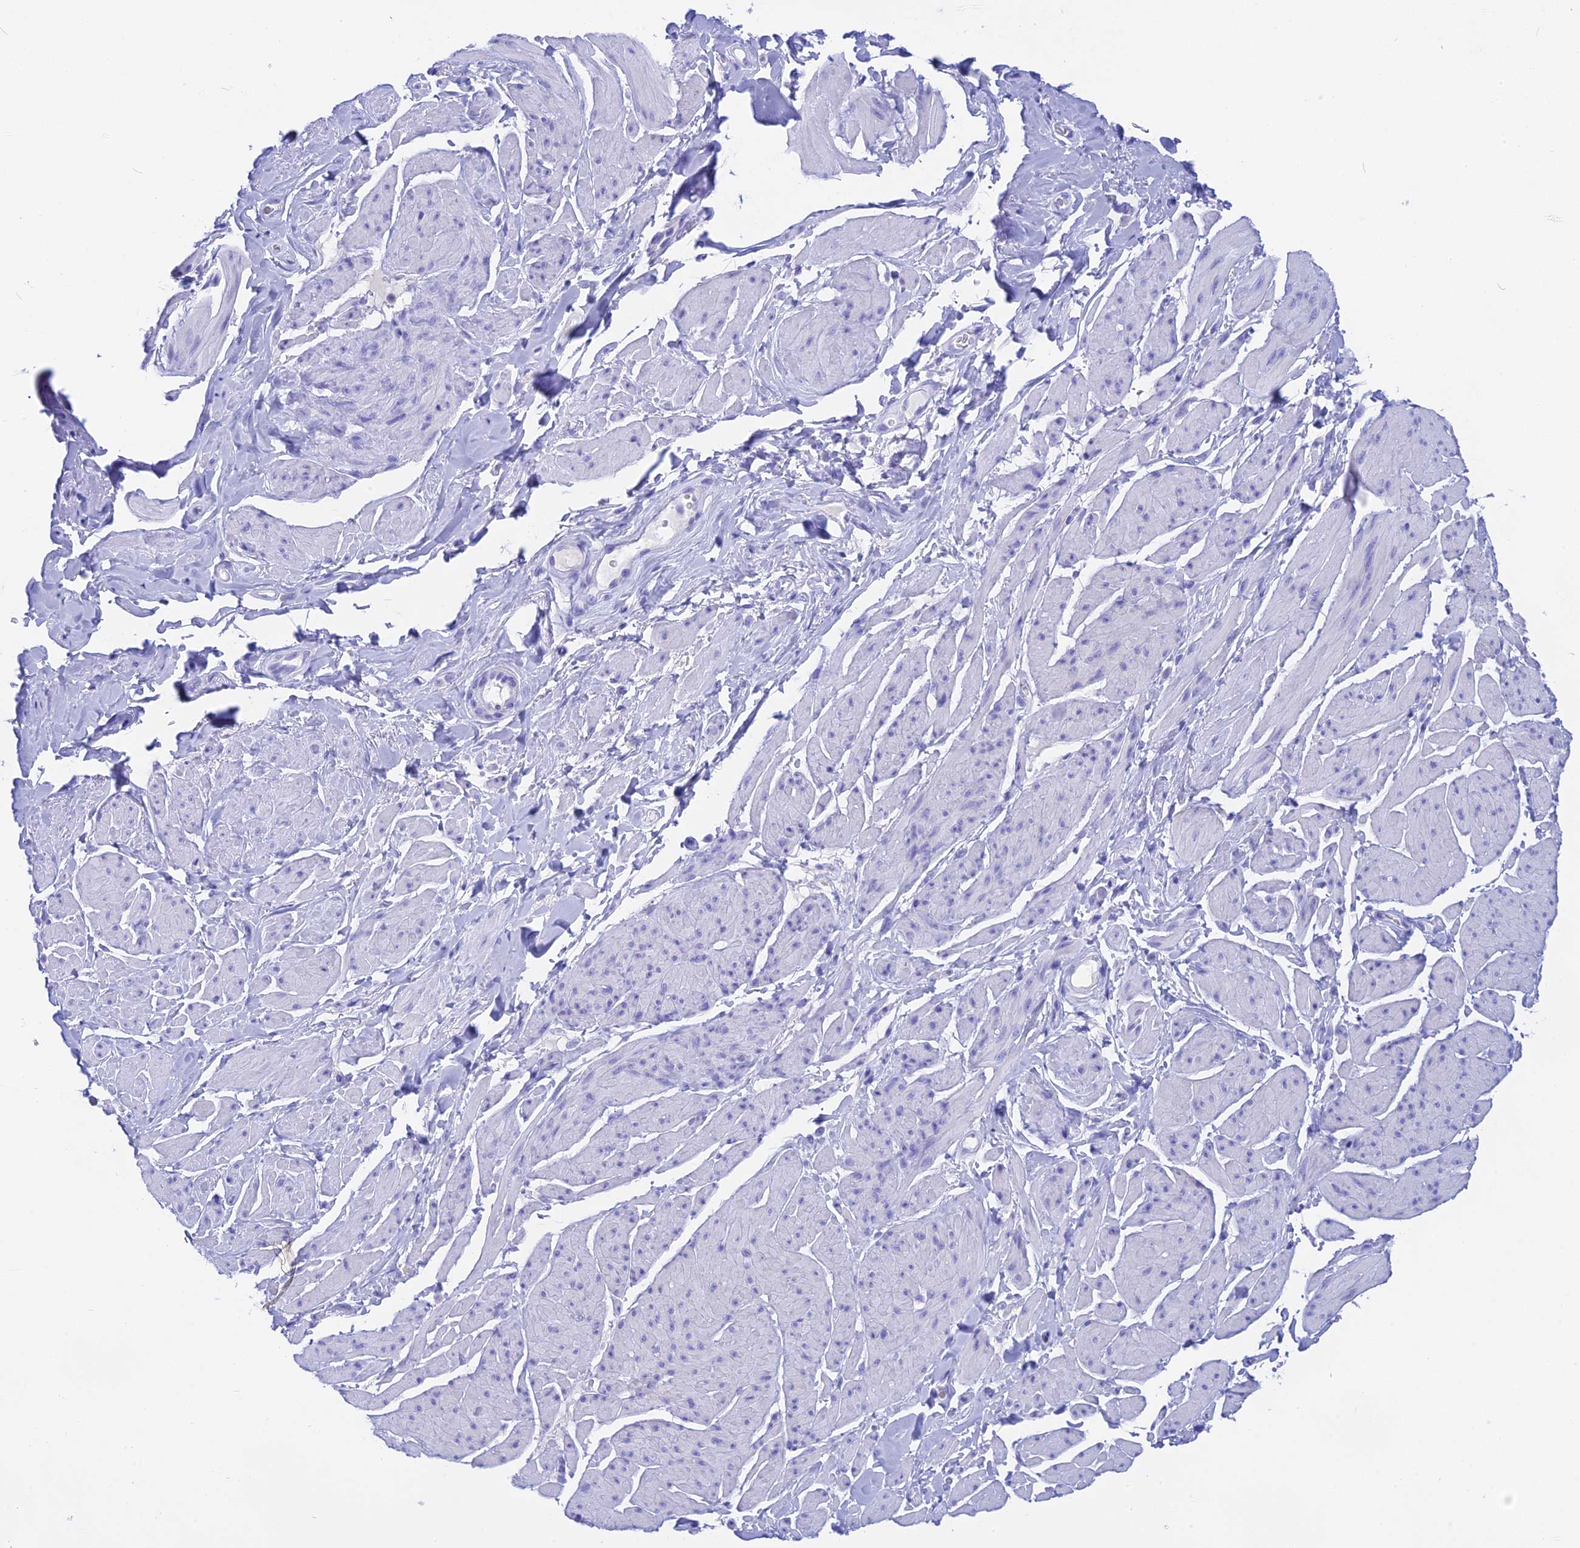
{"staining": {"intensity": "negative", "quantity": "none", "location": "none"}, "tissue": "smooth muscle", "cell_type": "Smooth muscle cells", "image_type": "normal", "snomed": [{"axis": "morphology", "description": "Normal tissue, NOS"}, {"axis": "topography", "description": "Smooth muscle"}, {"axis": "topography", "description": "Peripheral nerve tissue"}], "caption": "This is an IHC micrograph of normal smooth muscle. There is no expression in smooth muscle cells.", "gene": "ISCA1", "patient": {"sex": "male", "age": 69}}